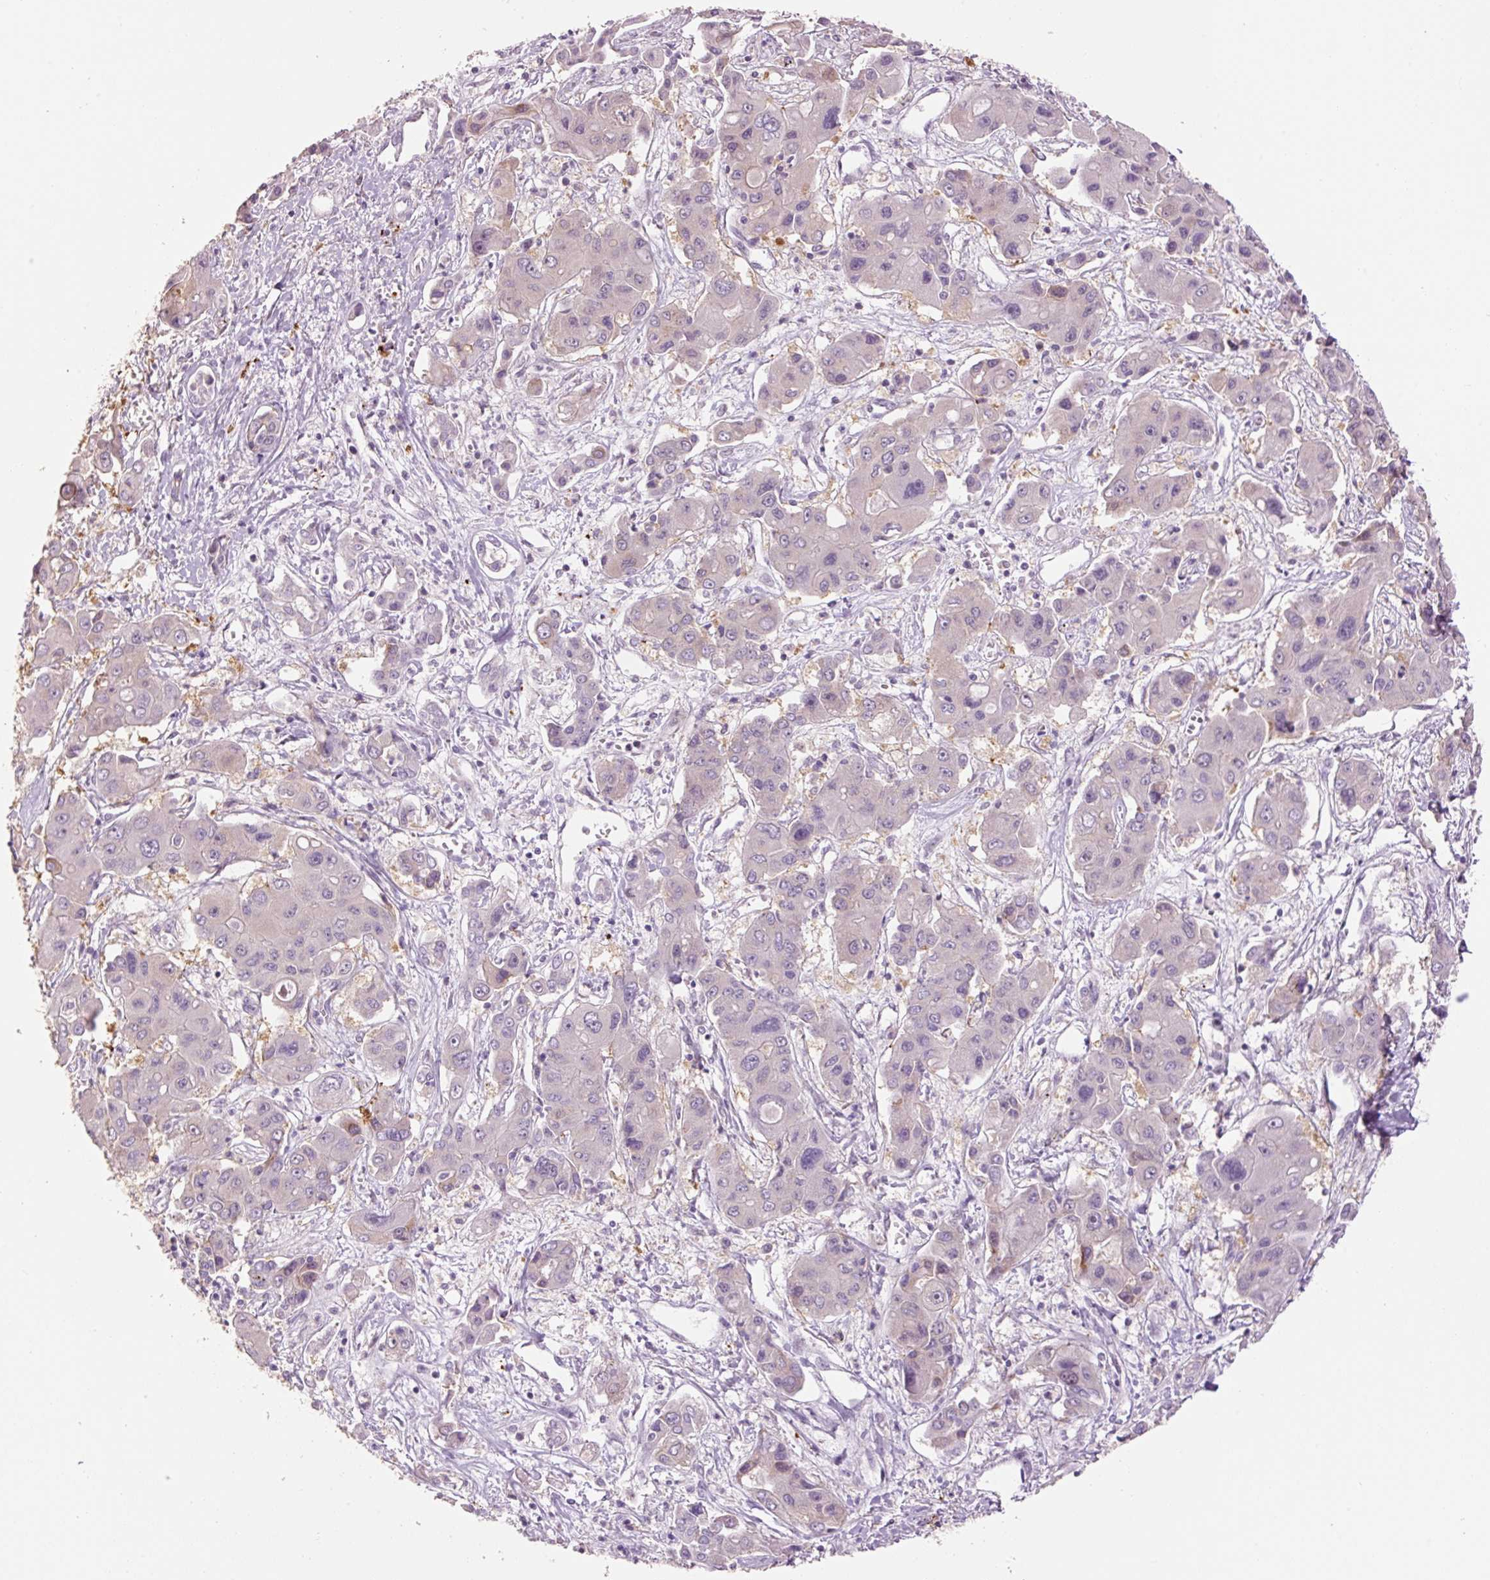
{"staining": {"intensity": "negative", "quantity": "none", "location": "none"}, "tissue": "liver cancer", "cell_type": "Tumor cells", "image_type": "cancer", "snomed": [{"axis": "morphology", "description": "Cholangiocarcinoma"}, {"axis": "topography", "description": "Liver"}], "caption": "The photomicrograph shows no significant staining in tumor cells of liver cholangiocarcinoma.", "gene": "HAX1", "patient": {"sex": "male", "age": 67}}